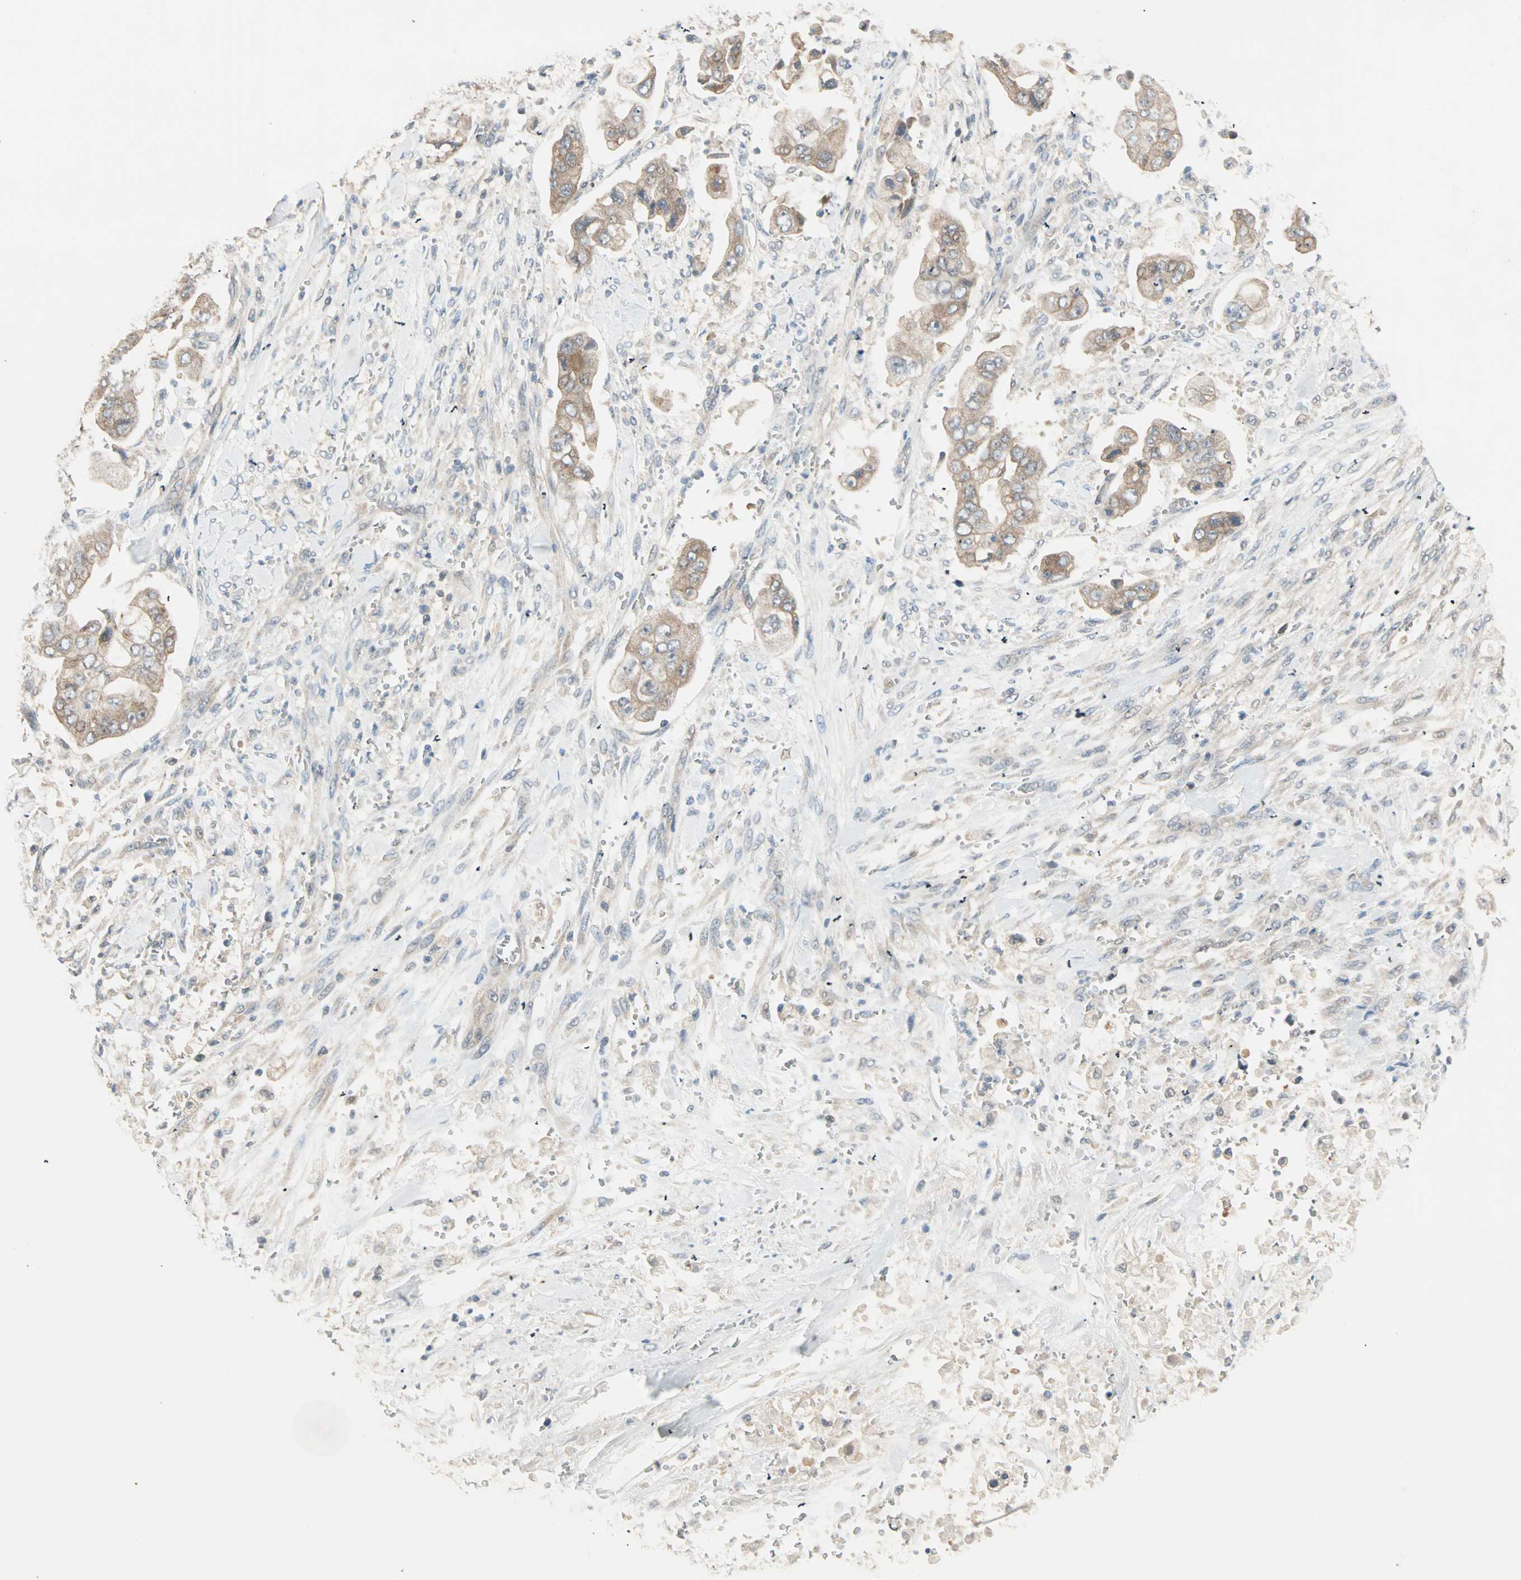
{"staining": {"intensity": "moderate", "quantity": ">75%", "location": "cytoplasmic/membranous"}, "tissue": "stomach cancer", "cell_type": "Tumor cells", "image_type": "cancer", "snomed": [{"axis": "morphology", "description": "Adenocarcinoma, NOS"}, {"axis": "topography", "description": "Stomach"}], "caption": "Tumor cells show medium levels of moderate cytoplasmic/membranous expression in about >75% of cells in human stomach adenocarcinoma. (DAB = brown stain, brightfield microscopy at high magnification).", "gene": "TTF2", "patient": {"sex": "male", "age": 62}}